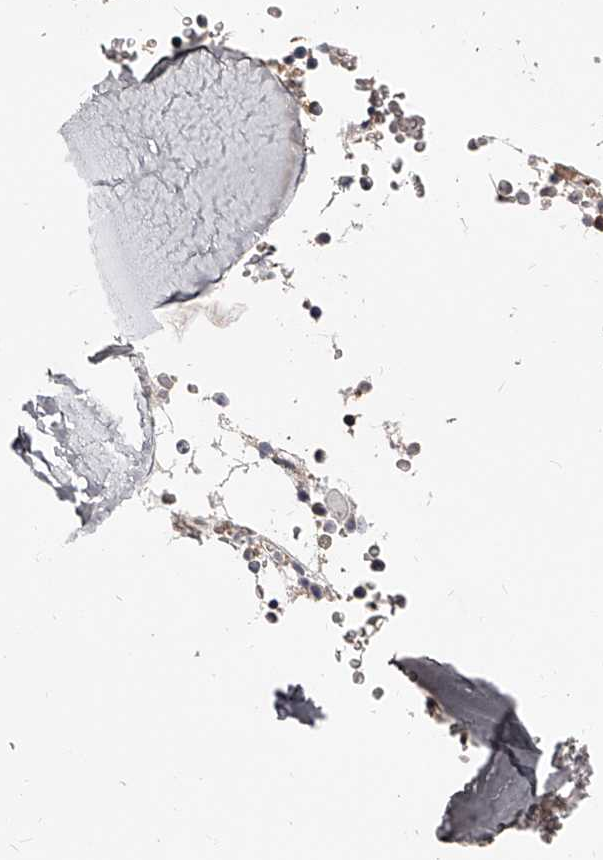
{"staining": {"intensity": "weak", "quantity": "<25%", "location": "cytoplasmic/membranous"}, "tissue": "bone marrow", "cell_type": "Hematopoietic cells", "image_type": "normal", "snomed": [{"axis": "morphology", "description": "Normal tissue, NOS"}, {"axis": "topography", "description": "Bone marrow"}], "caption": "Protein analysis of normal bone marrow displays no significant staining in hematopoietic cells. The staining is performed using DAB brown chromogen with nuclei counter-stained in using hematoxylin.", "gene": "CD82", "patient": {"sex": "male", "age": 58}}